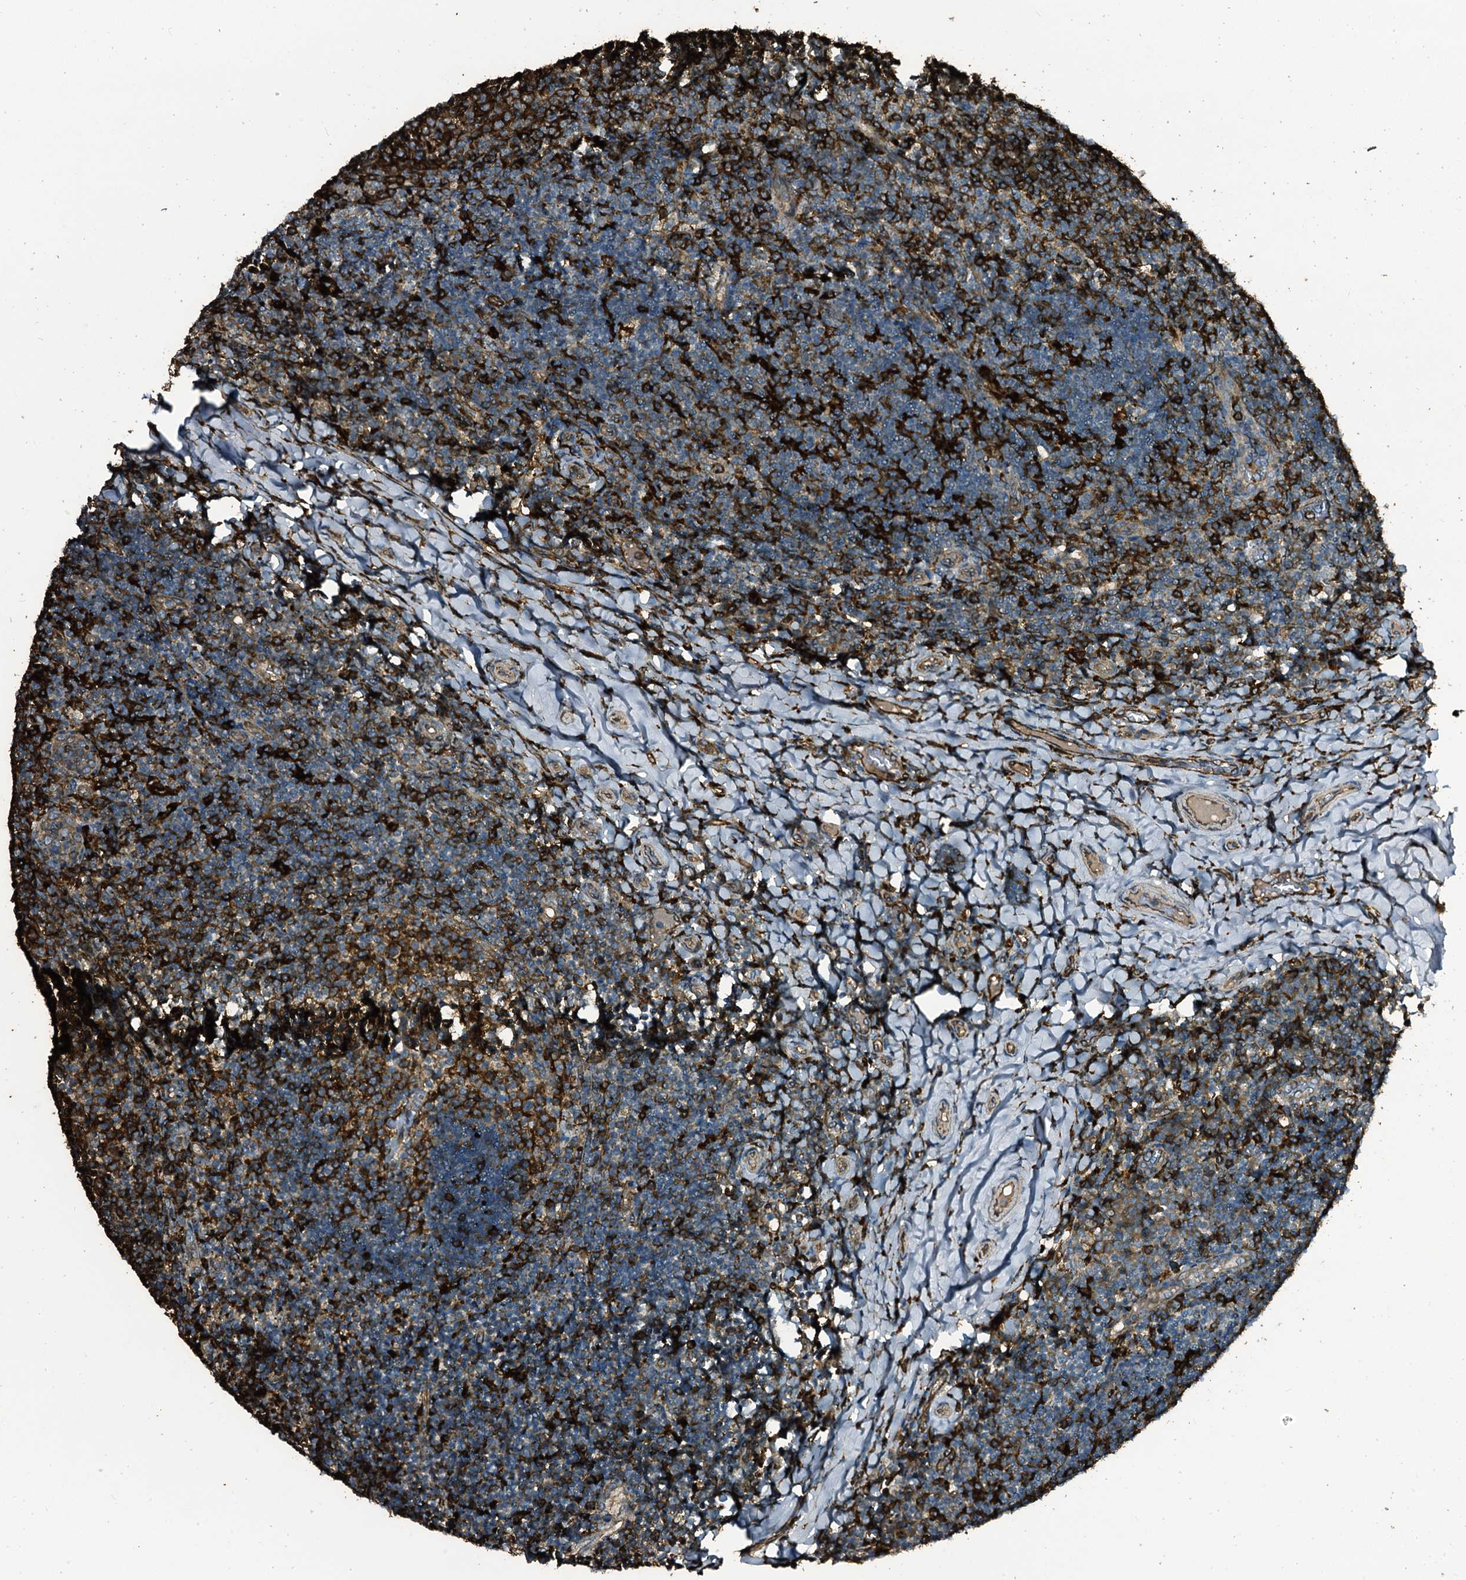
{"staining": {"intensity": "strong", "quantity": ">75%", "location": "cytoplasmic/membranous"}, "tissue": "tonsil", "cell_type": "Germinal center cells", "image_type": "normal", "snomed": [{"axis": "morphology", "description": "Normal tissue, NOS"}, {"axis": "topography", "description": "Tonsil"}], "caption": "Strong cytoplasmic/membranous protein expression is seen in about >75% of germinal center cells in tonsil.", "gene": "TPGS2", "patient": {"sex": "female", "age": 10}}